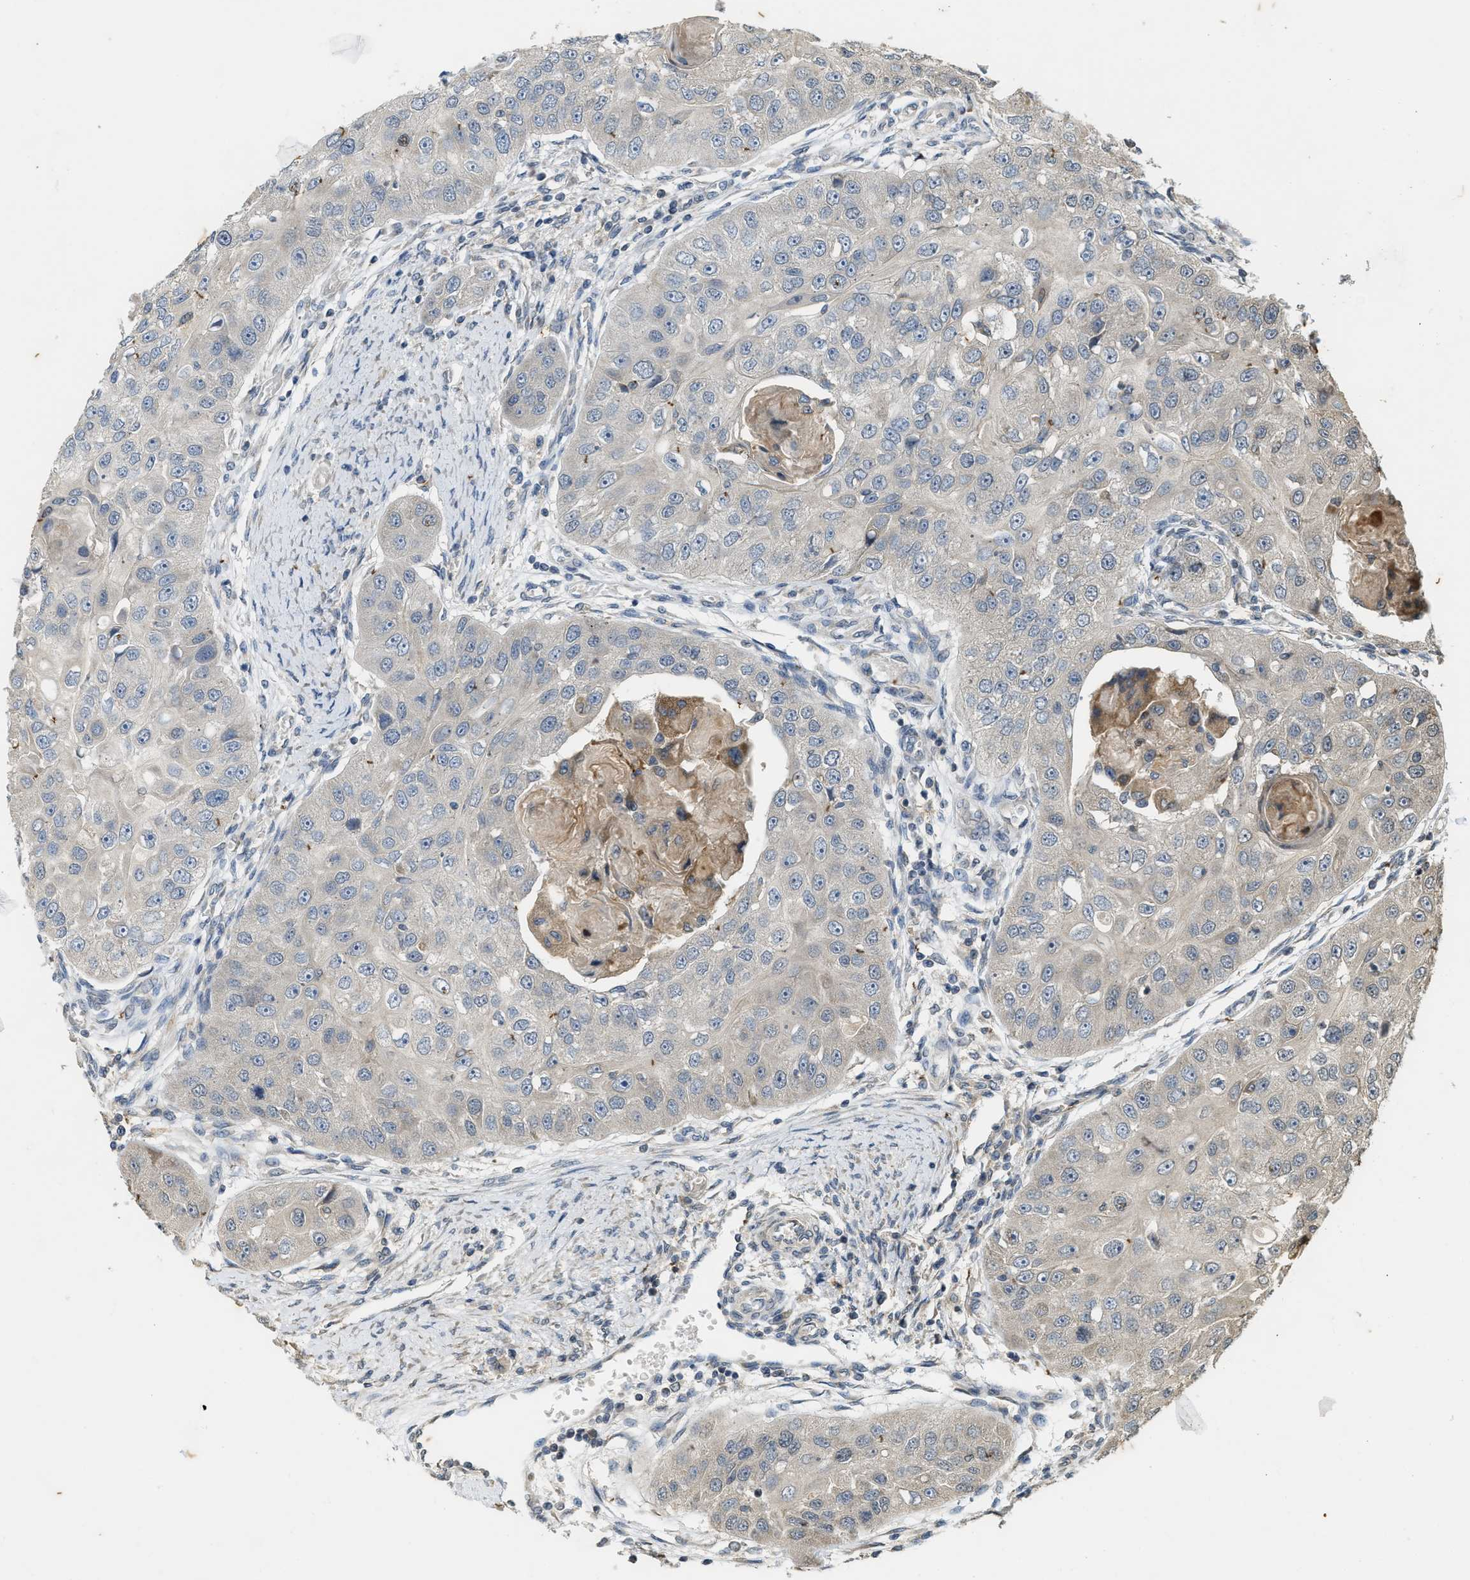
{"staining": {"intensity": "negative", "quantity": "none", "location": "none"}, "tissue": "head and neck cancer", "cell_type": "Tumor cells", "image_type": "cancer", "snomed": [{"axis": "morphology", "description": "Normal tissue, NOS"}, {"axis": "morphology", "description": "Squamous cell carcinoma, NOS"}, {"axis": "topography", "description": "Skeletal muscle"}, {"axis": "topography", "description": "Head-Neck"}], "caption": "Tumor cells show no significant staining in head and neck cancer (squamous cell carcinoma).", "gene": "KIF21A", "patient": {"sex": "male", "age": 51}}